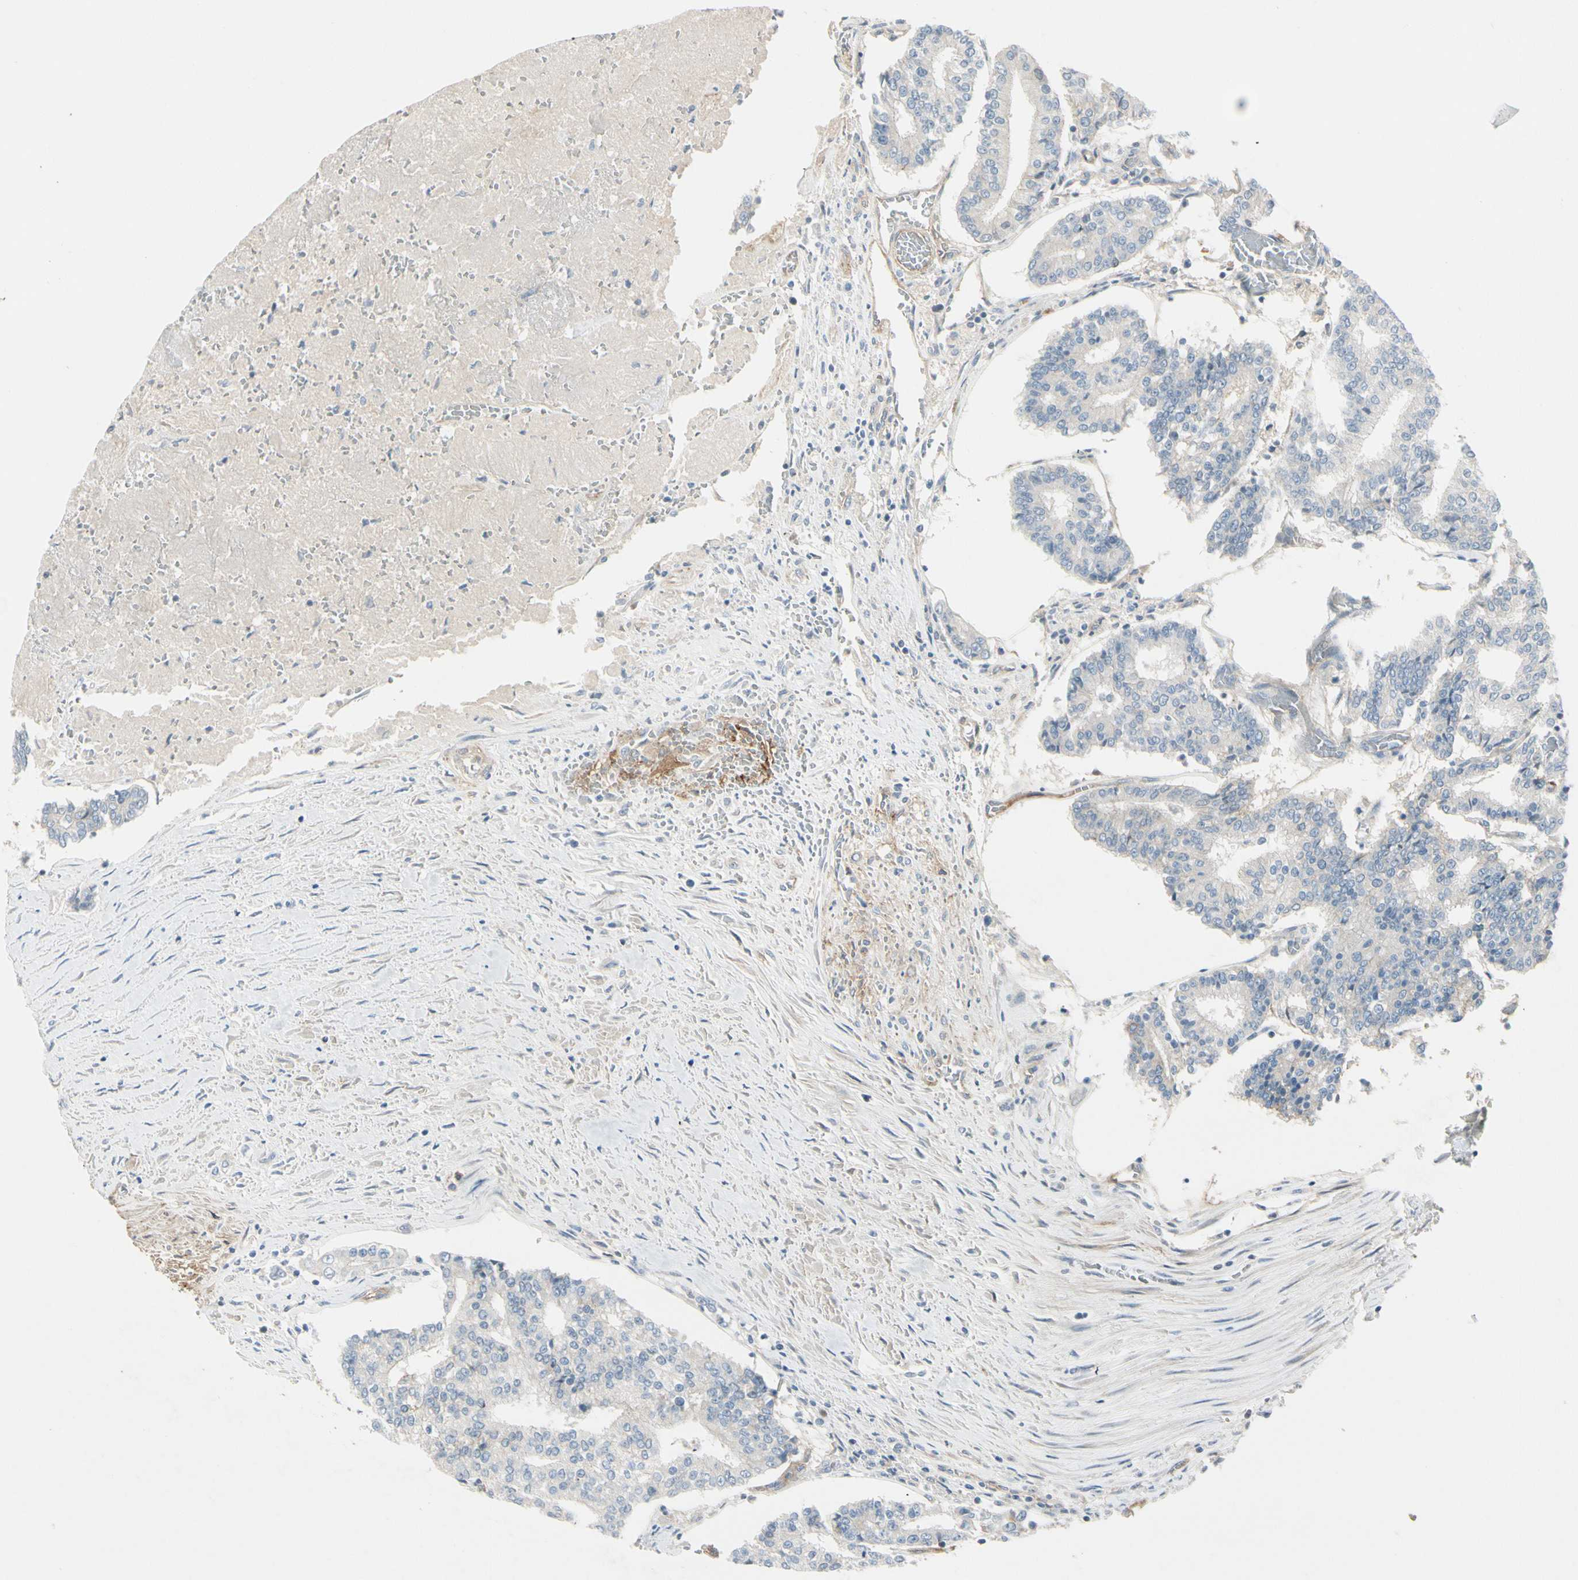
{"staining": {"intensity": "negative", "quantity": "none", "location": "none"}, "tissue": "prostate cancer", "cell_type": "Tumor cells", "image_type": "cancer", "snomed": [{"axis": "morphology", "description": "Adenocarcinoma, High grade"}, {"axis": "topography", "description": "Prostate"}], "caption": "A high-resolution photomicrograph shows immunohistochemistry staining of prostate adenocarcinoma (high-grade), which reveals no significant expression in tumor cells.", "gene": "ITGA3", "patient": {"sex": "male", "age": 55}}